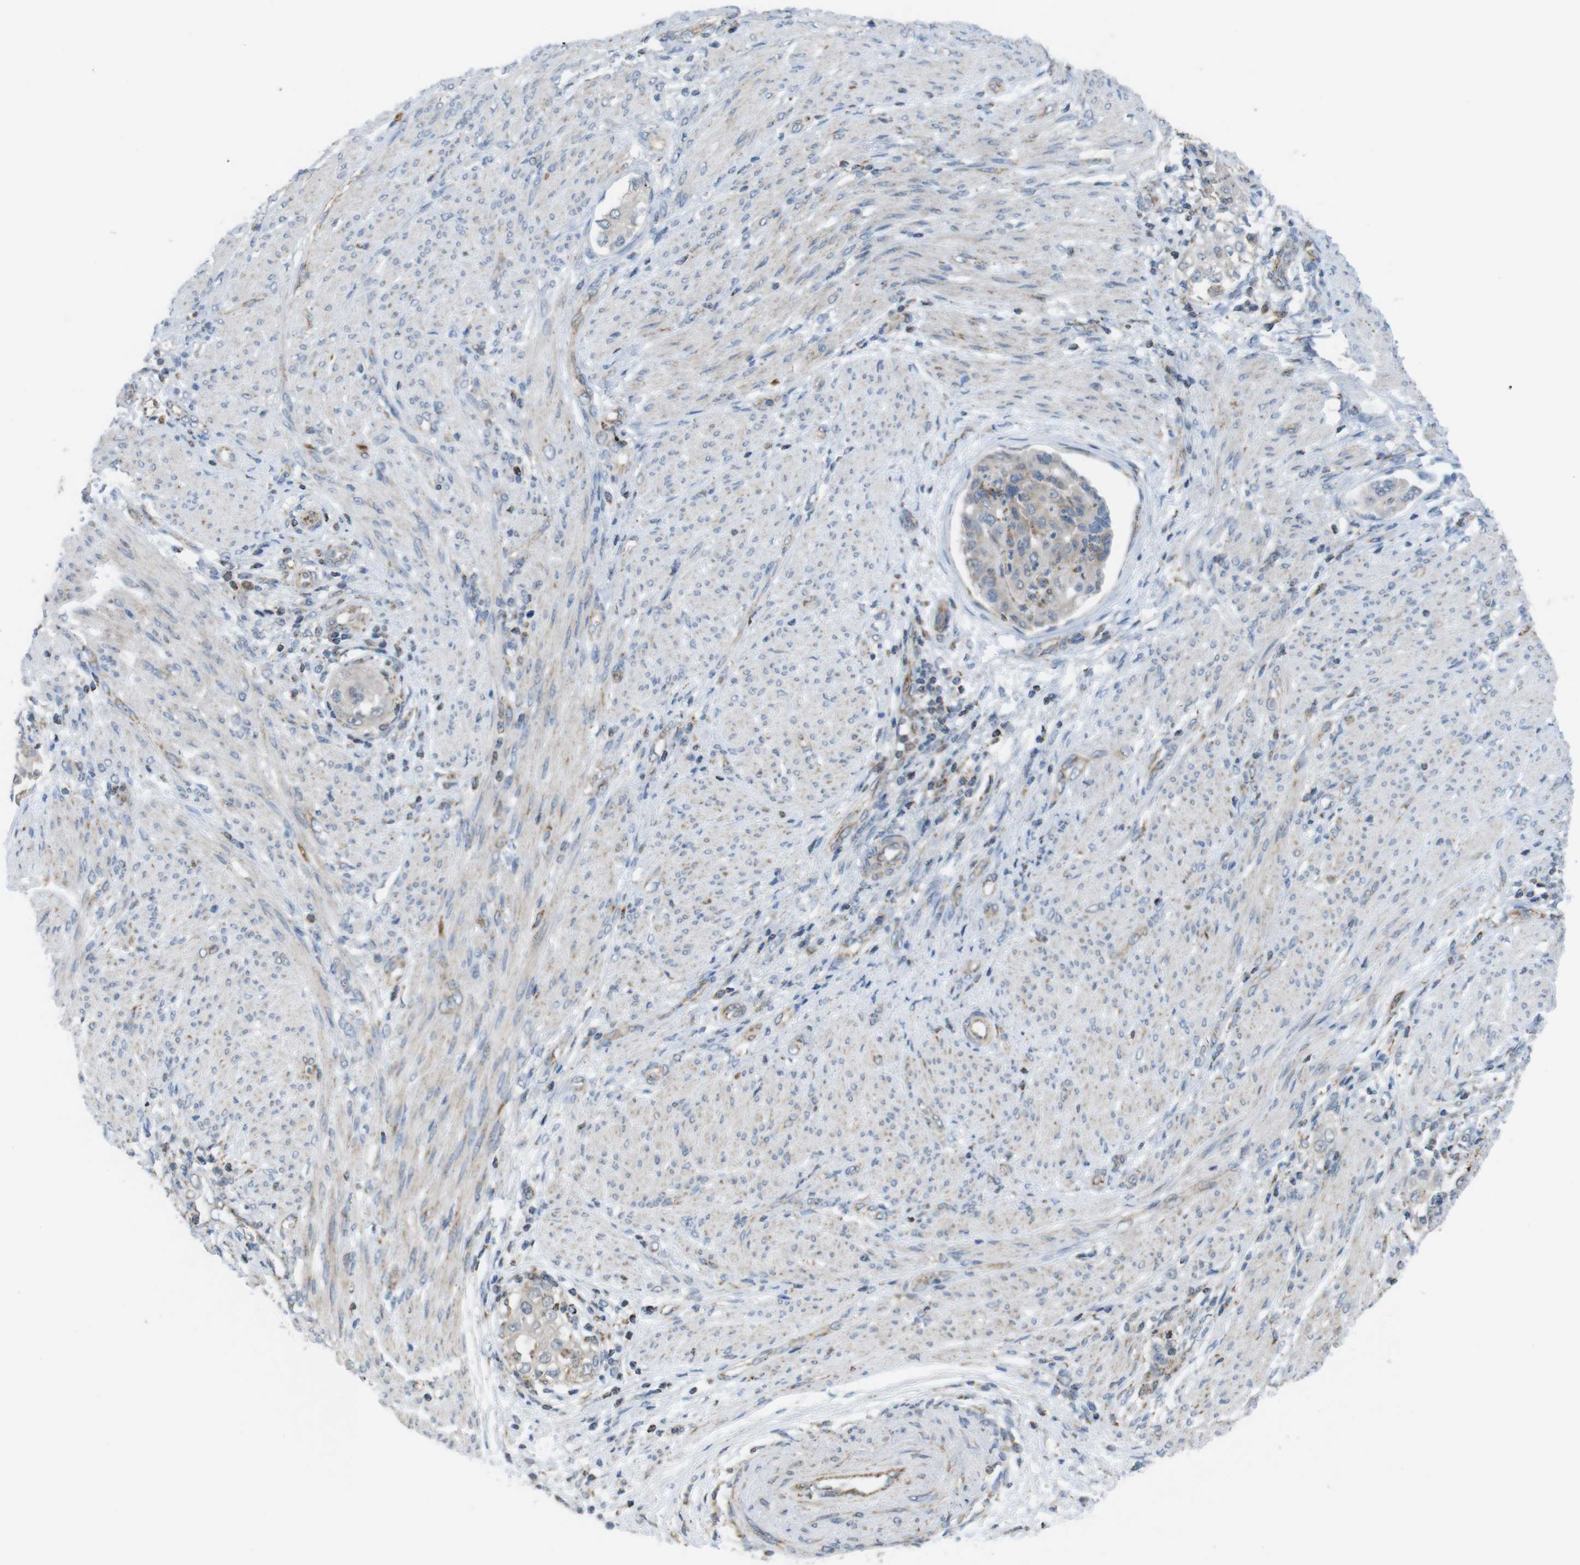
{"staining": {"intensity": "weak", "quantity": "25%-75%", "location": "cytoplasmic/membranous"}, "tissue": "endometrial cancer", "cell_type": "Tumor cells", "image_type": "cancer", "snomed": [{"axis": "morphology", "description": "Adenocarcinoma, NOS"}, {"axis": "topography", "description": "Endometrium"}], "caption": "Approximately 25%-75% of tumor cells in endometrial cancer (adenocarcinoma) reveal weak cytoplasmic/membranous protein expression as visualized by brown immunohistochemical staining.", "gene": "GRIK2", "patient": {"sex": "female", "age": 85}}